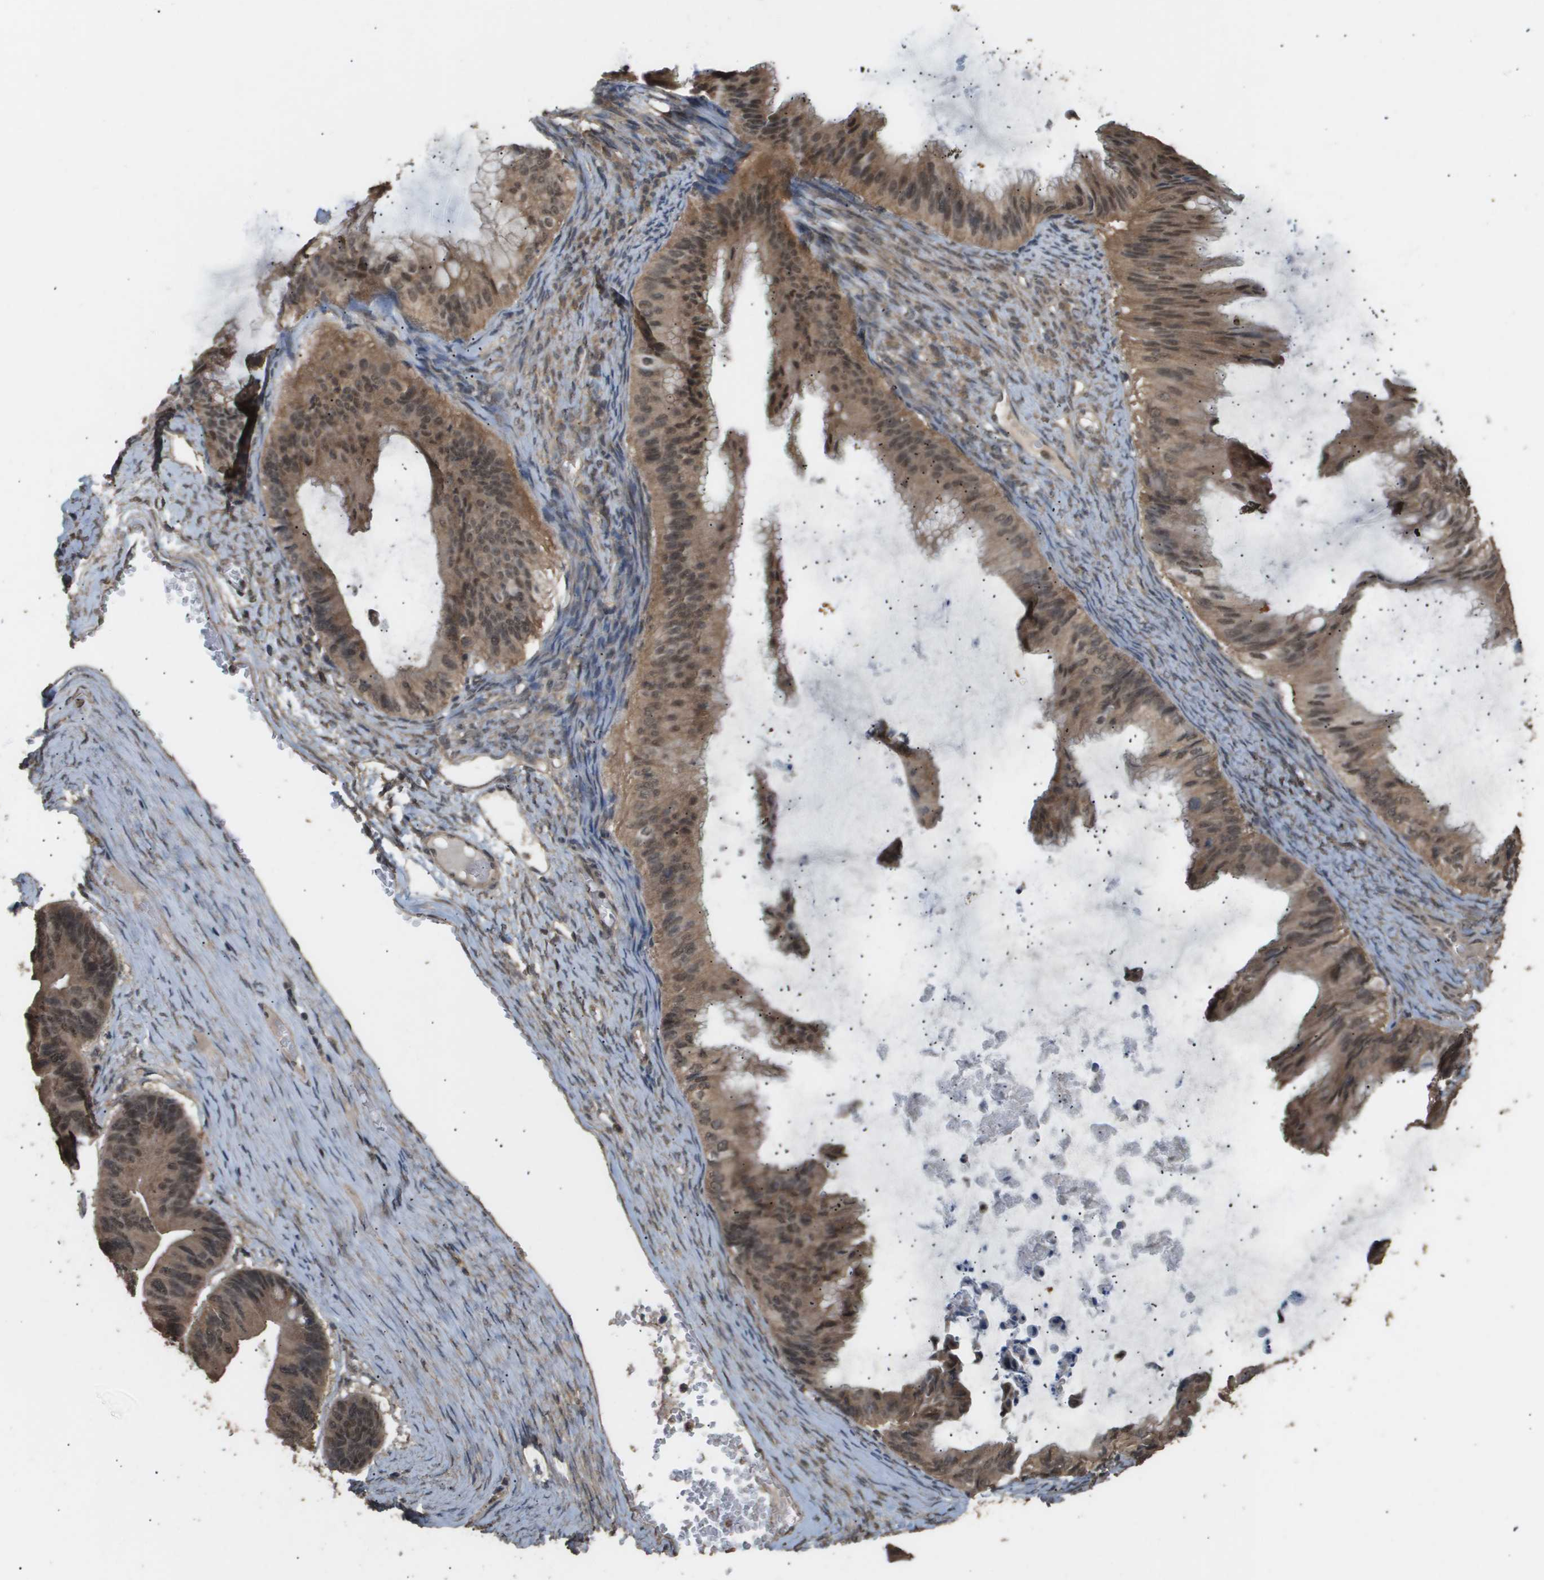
{"staining": {"intensity": "moderate", "quantity": ">75%", "location": "cytoplasmic/membranous,nuclear"}, "tissue": "ovarian cancer", "cell_type": "Tumor cells", "image_type": "cancer", "snomed": [{"axis": "morphology", "description": "Cystadenocarcinoma, mucinous, NOS"}, {"axis": "topography", "description": "Ovary"}], "caption": "An image showing moderate cytoplasmic/membranous and nuclear staining in approximately >75% of tumor cells in ovarian cancer, as visualized by brown immunohistochemical staining.", "gene": "ING1", "patient": {"sex": "female", "age": 61}}